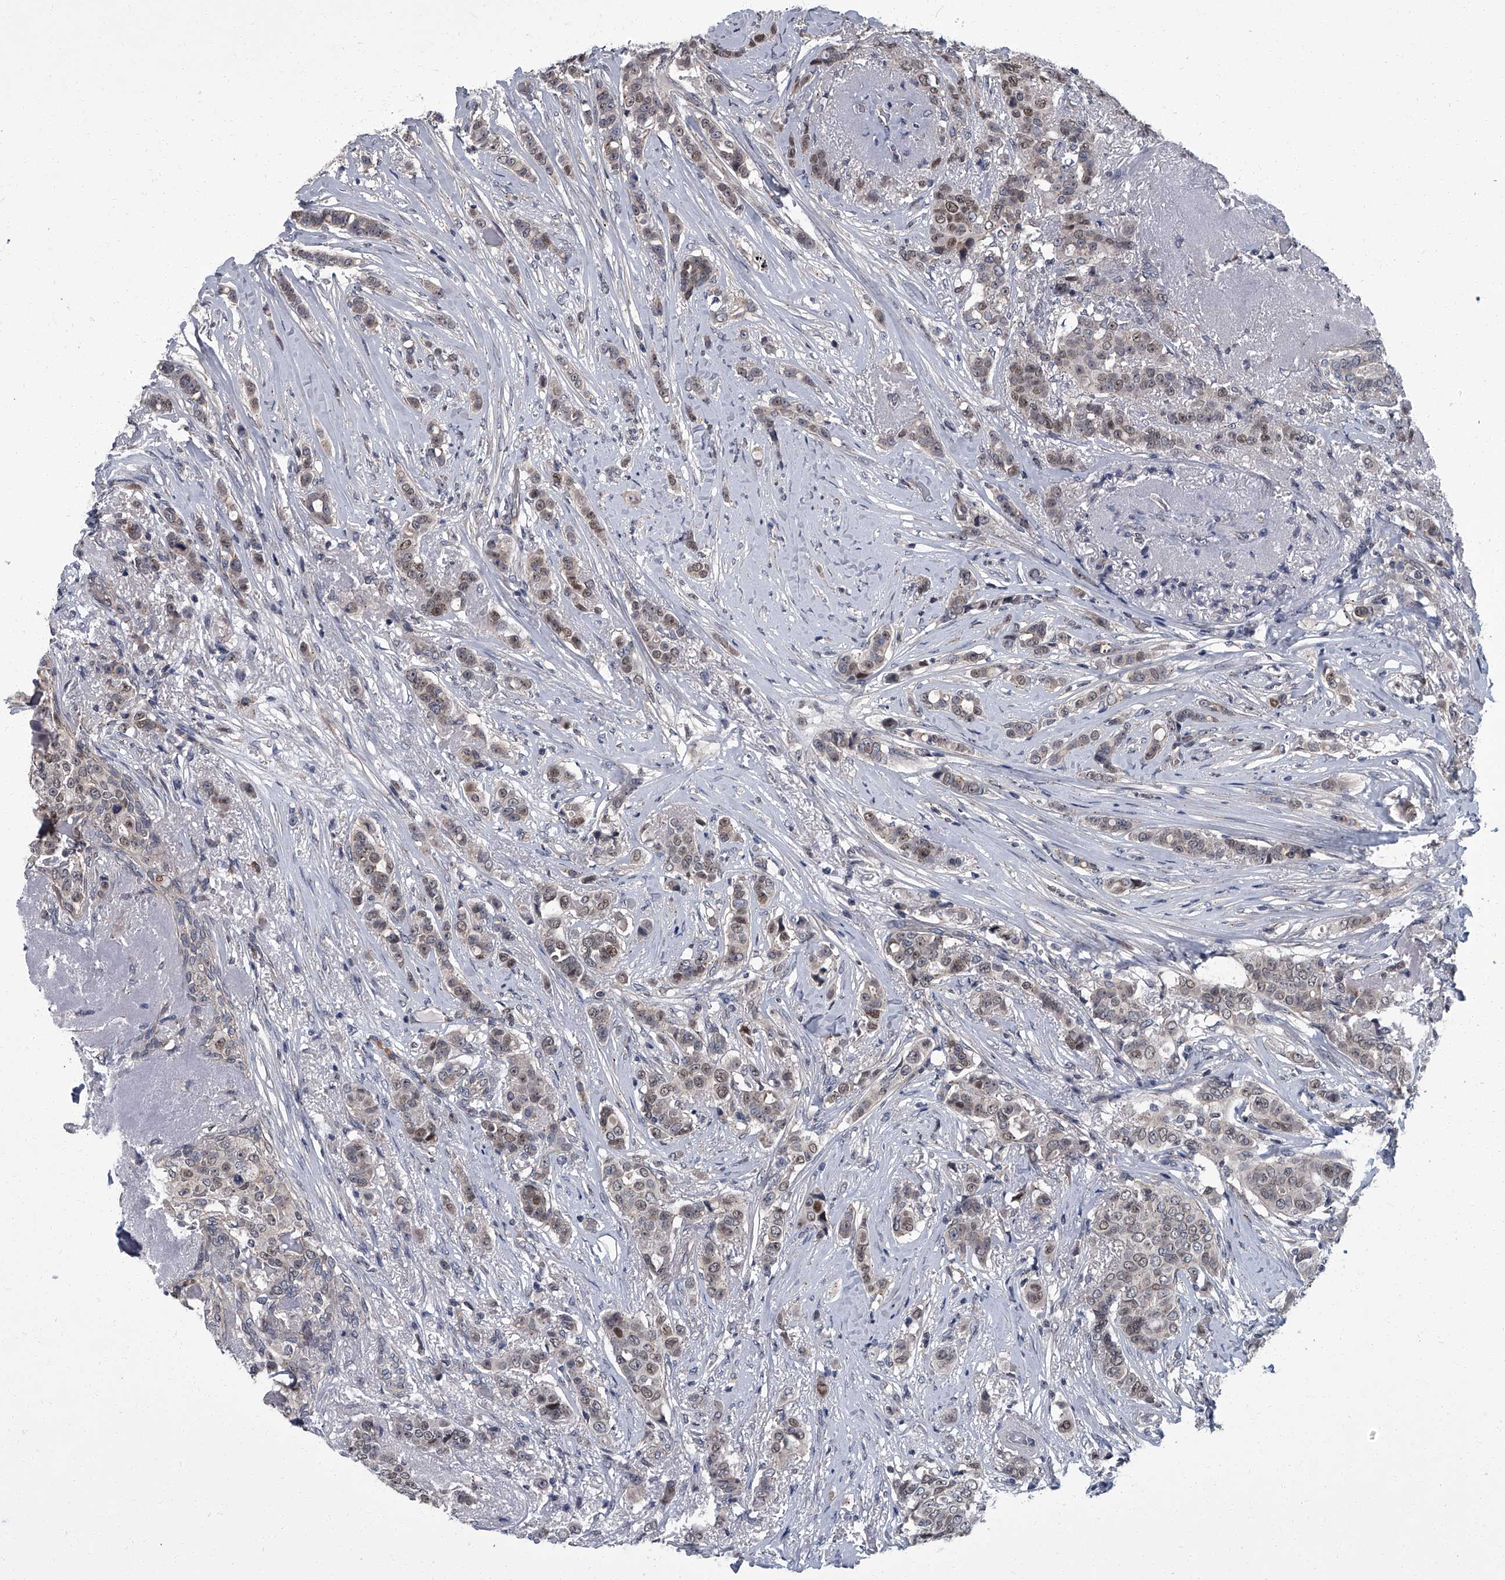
{"staining": {"intensity": "weak", "quantity": ">75%", "location": "nuclear"}, "tissue": "breast cancer", "cell_type": "Tumor cells", "image_type": "cancer", "snomed": [{"axis": "morphology", "description": "Lobular carcinoma"}, {"axis": "topography", "description": "Breast"}], "caption": "A brown stain labels weak nuclear positivity of a protein in human lobular carcinoma (breast) tumor cells.", "gene": "ZNF274", "patient": {"sex": "female", "age": 51}}